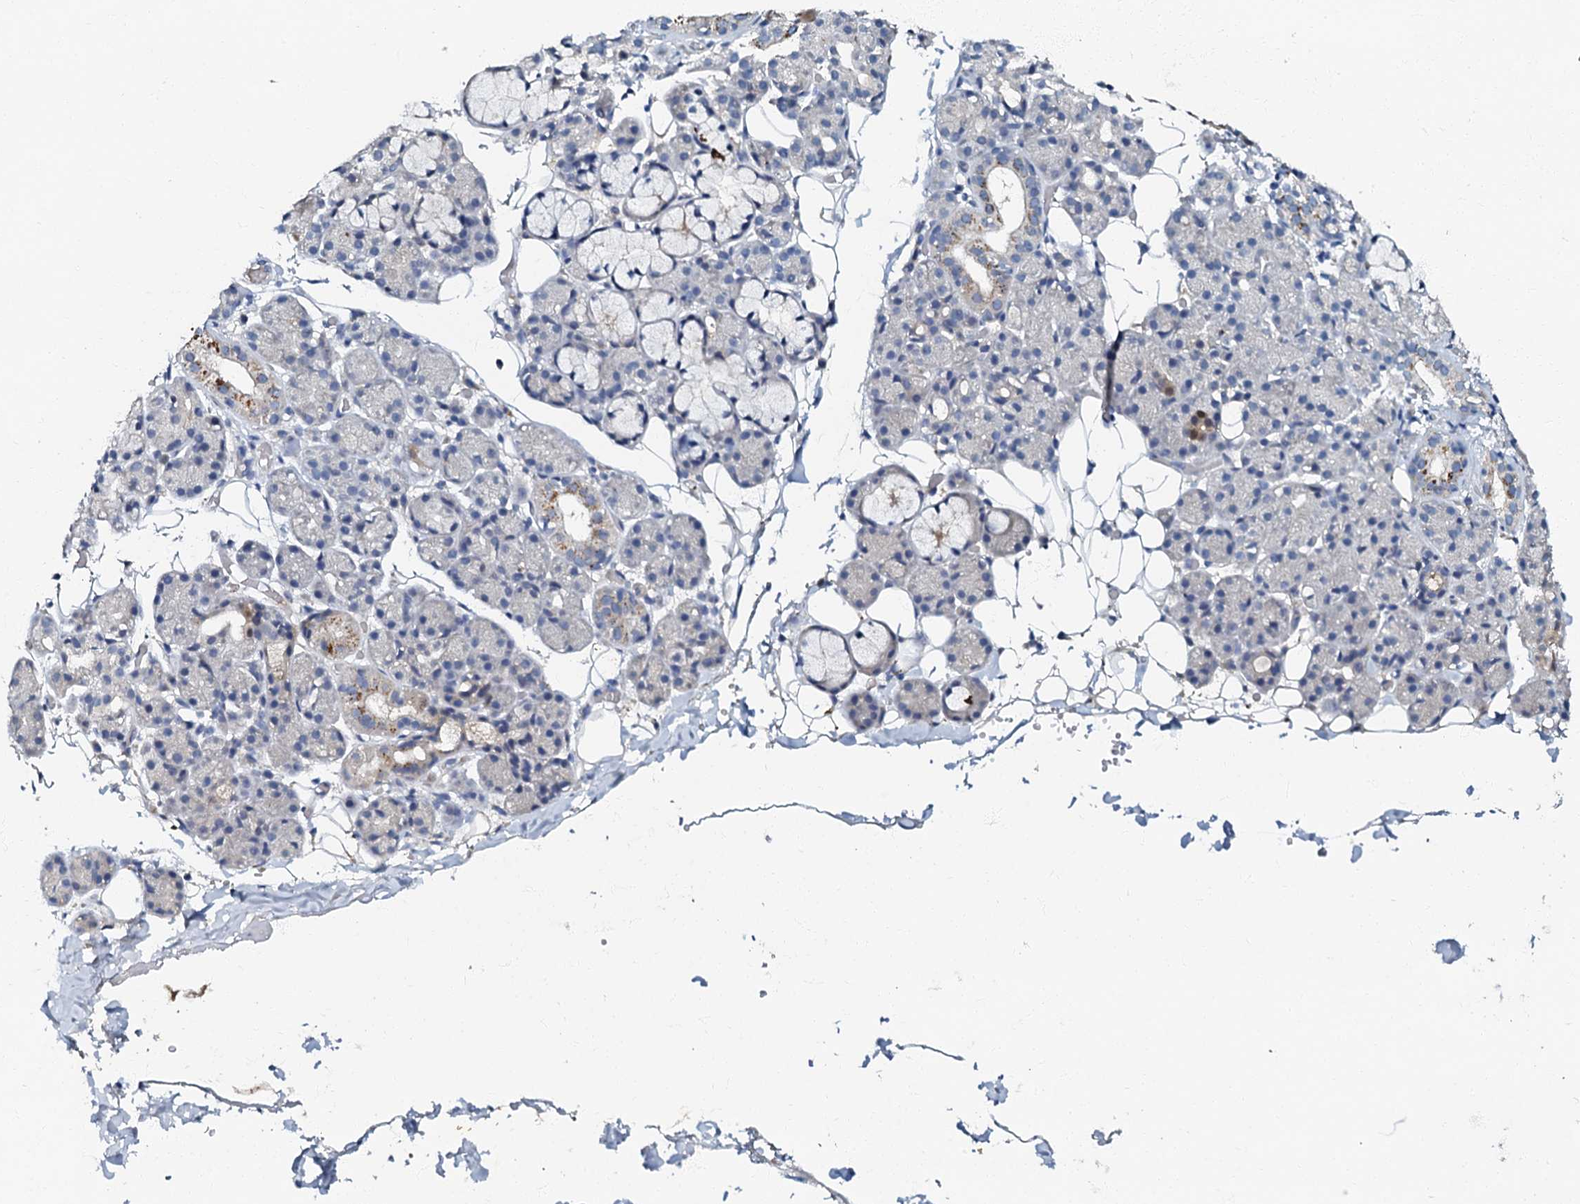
{"staining": {"intensity": "moderate", "quantity": "<25%", "location": "cytoplasmic/membranous"}, "tissue": "salivary gland", "cell_type": "Glandular cells", "image_type": "normal", "snomed": [{"axis": "morphology", "description": "Normal tissue, NOS"}, {"axis": "topography", "description": "Salivary gland"}], "caption": "Immunohistochemical staining of benign salivary gland displays low levels of moderate cytoplasmic/membranous positivity in about <25% of glandular cells.", "gene": "OLAH", "patient": {"sex": "male", "age": 63}}